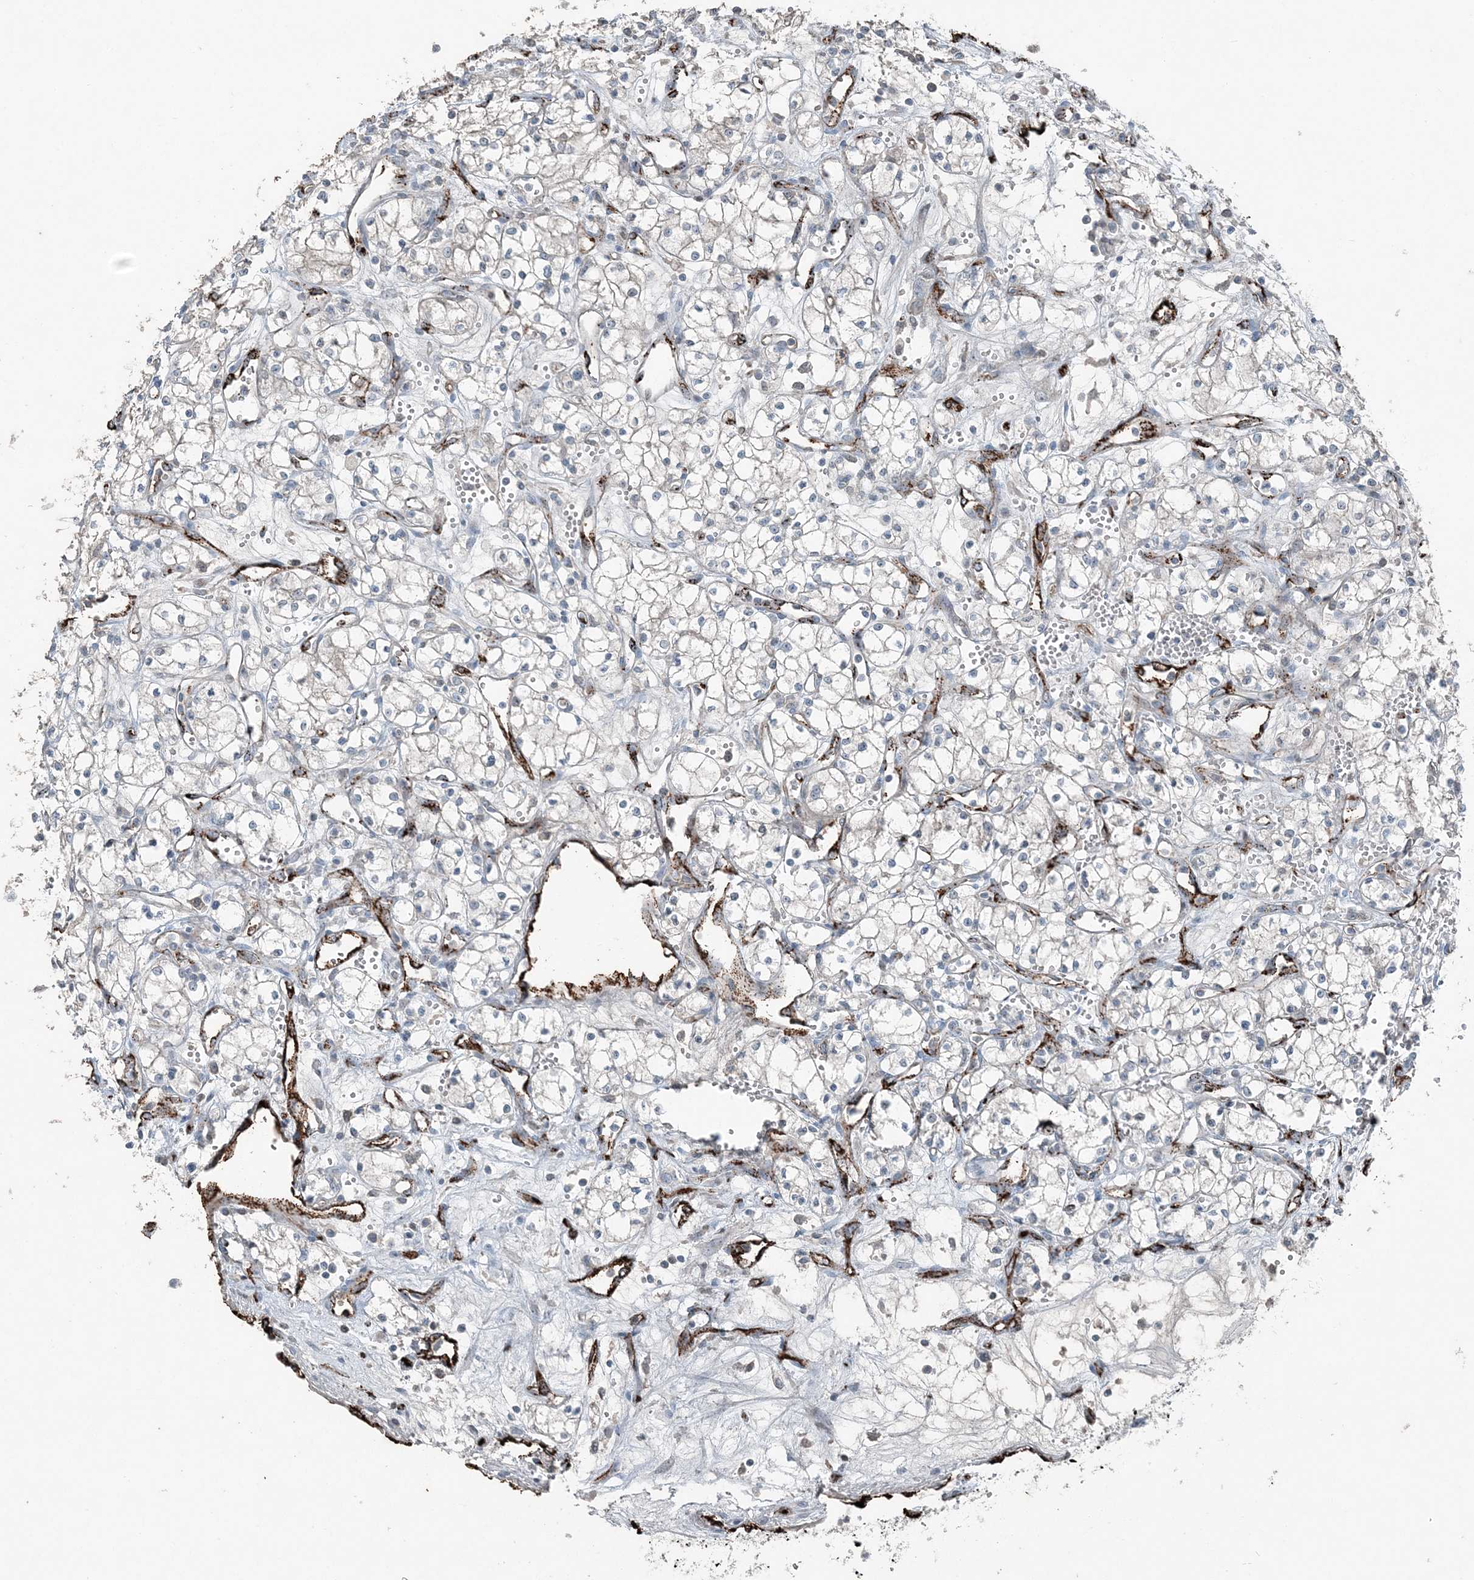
{"staining": {"intensity": "negative", "quantity": "none", "location": "none"}, "tissue": "renal cancer", "cell_type": "Tumor cells", "image_type": "cancer", "snomed": [{"axis": "morphology", "description": "Adenocarcinoma, NOS"}, {"axis": "topography", "description": "Kidney"}], "caption": "Renal adenocarcinoma was stained to show a protein in brown. There is no significant staining in tumor cells.", "gene": "ELOVL7", "patient": {"sex": "male", "age": 59}}